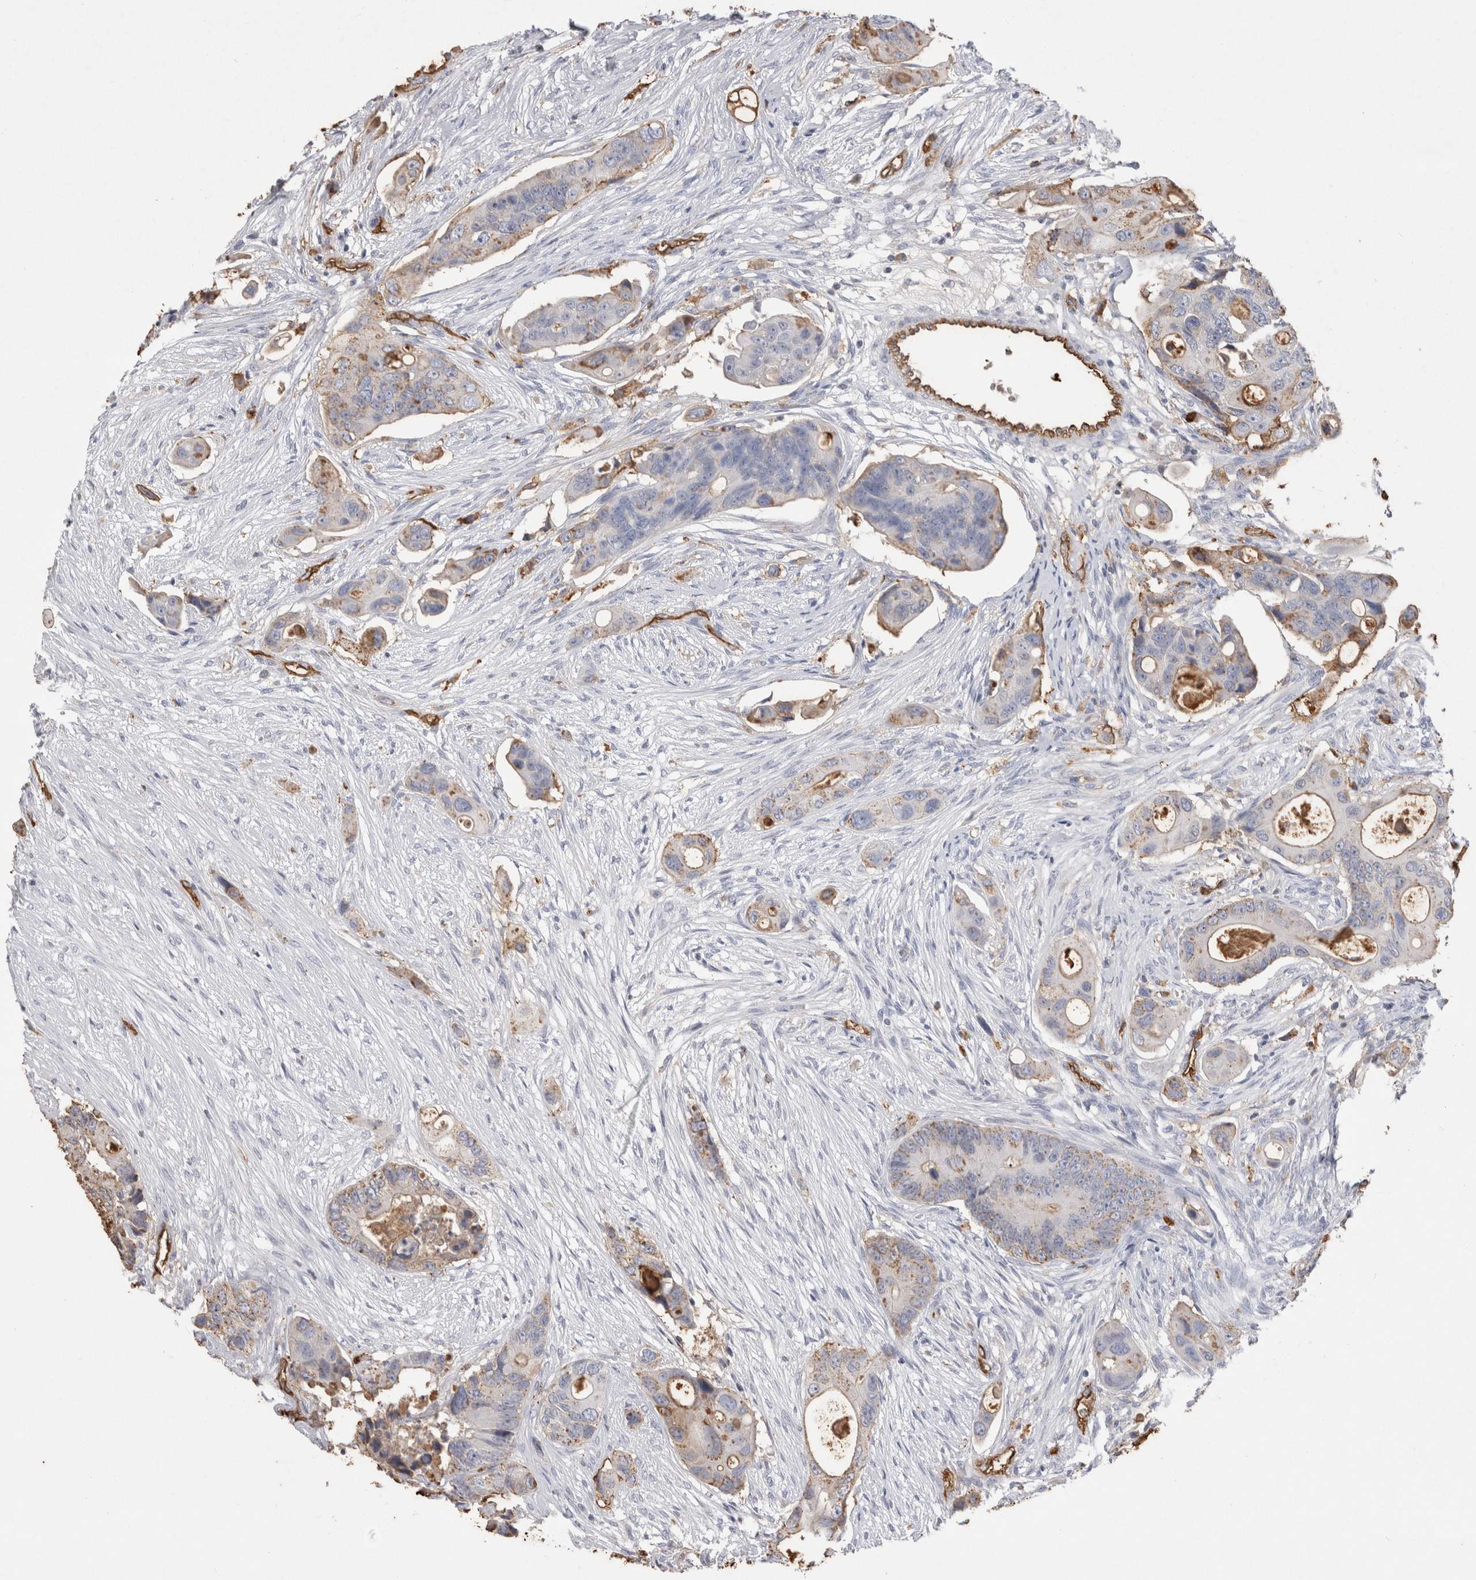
{"staining": {"intensity": "weak", "quantity": "<25%", "location": "cytoplasmic/membranous"}, "tissue": "colorectal cancer", "cell_type": "Tumor cells", "image_type": "cancer", "snomed": [{"axis": "morphology", "description": "Adenocarcinoma, NOS"}, {"axis": "topography", "description": "Colon"}], "caption": "This is a photomicrograph of IHC staining of colorectal adenocarcinoma, which shows no positivity in tumor cells. The staining was performed using DAB (3,3'-diaminobenzidine) to visualize the protein expression in brown, while the nuclei were stained in blue with hematoxylin (Magnification: 20x).", "gene": "IL17RC", "patient": {"sex": "female", "age": 57}}